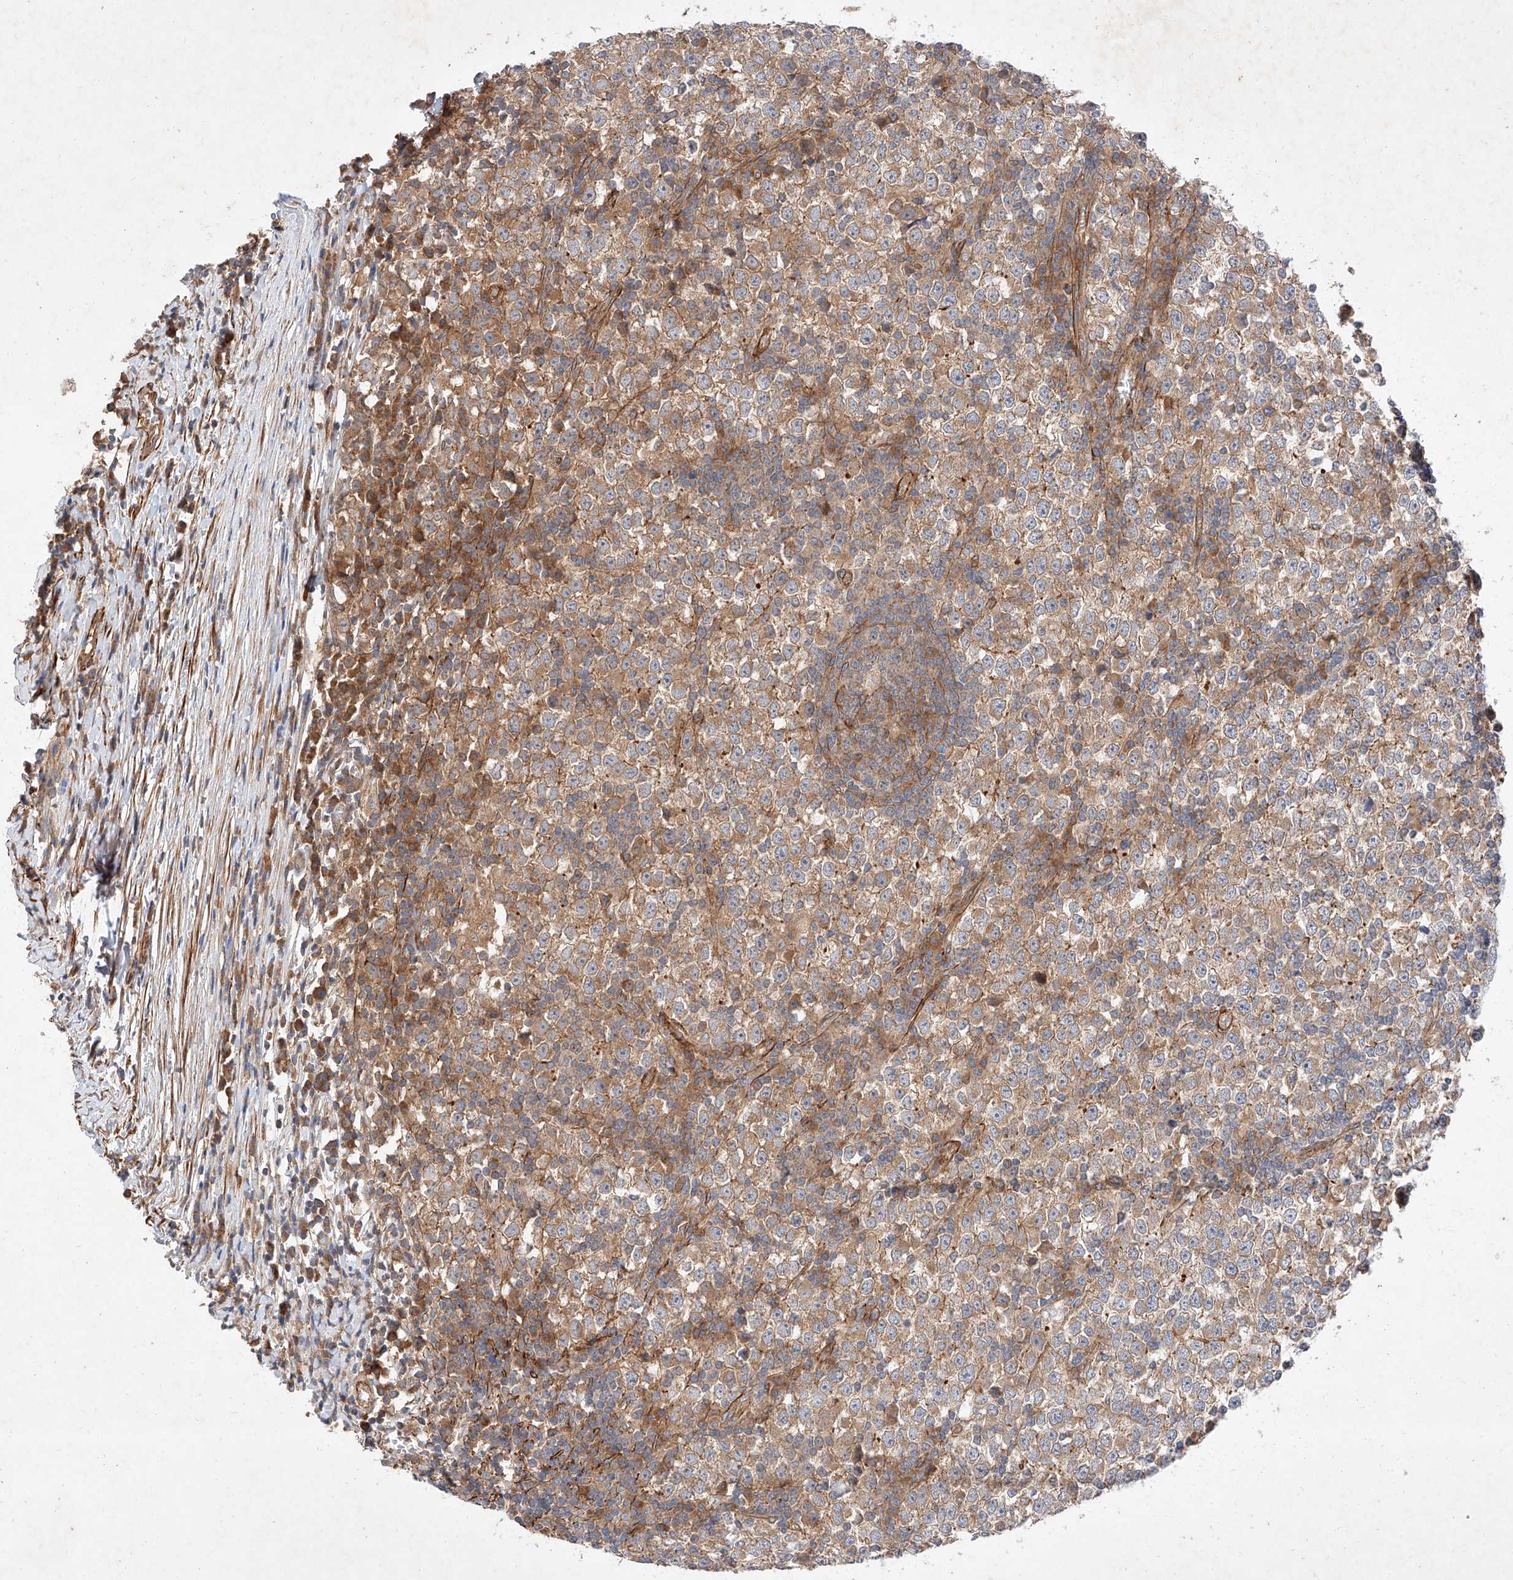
{"staining": {"intensity": "moderate", "quantity": ">75%", "location": "cytoplasmic/membranous"}, "tissue": "testis cancer", "cell_type": "Tumor cells", "image_type": "cancer", "snomed": [{"axis": "morphology", "description": "Seminoma, NOS"}, {"axis": "topography", "description": "Testis"}], "caption": "Testis seminoma stained with a brown dye exhibits moderate cytoplasmic/membranous positive staining in about >75% of tumor cells.", "gene": "RAB23", "patient": {"sex": "male", "age": 65}}